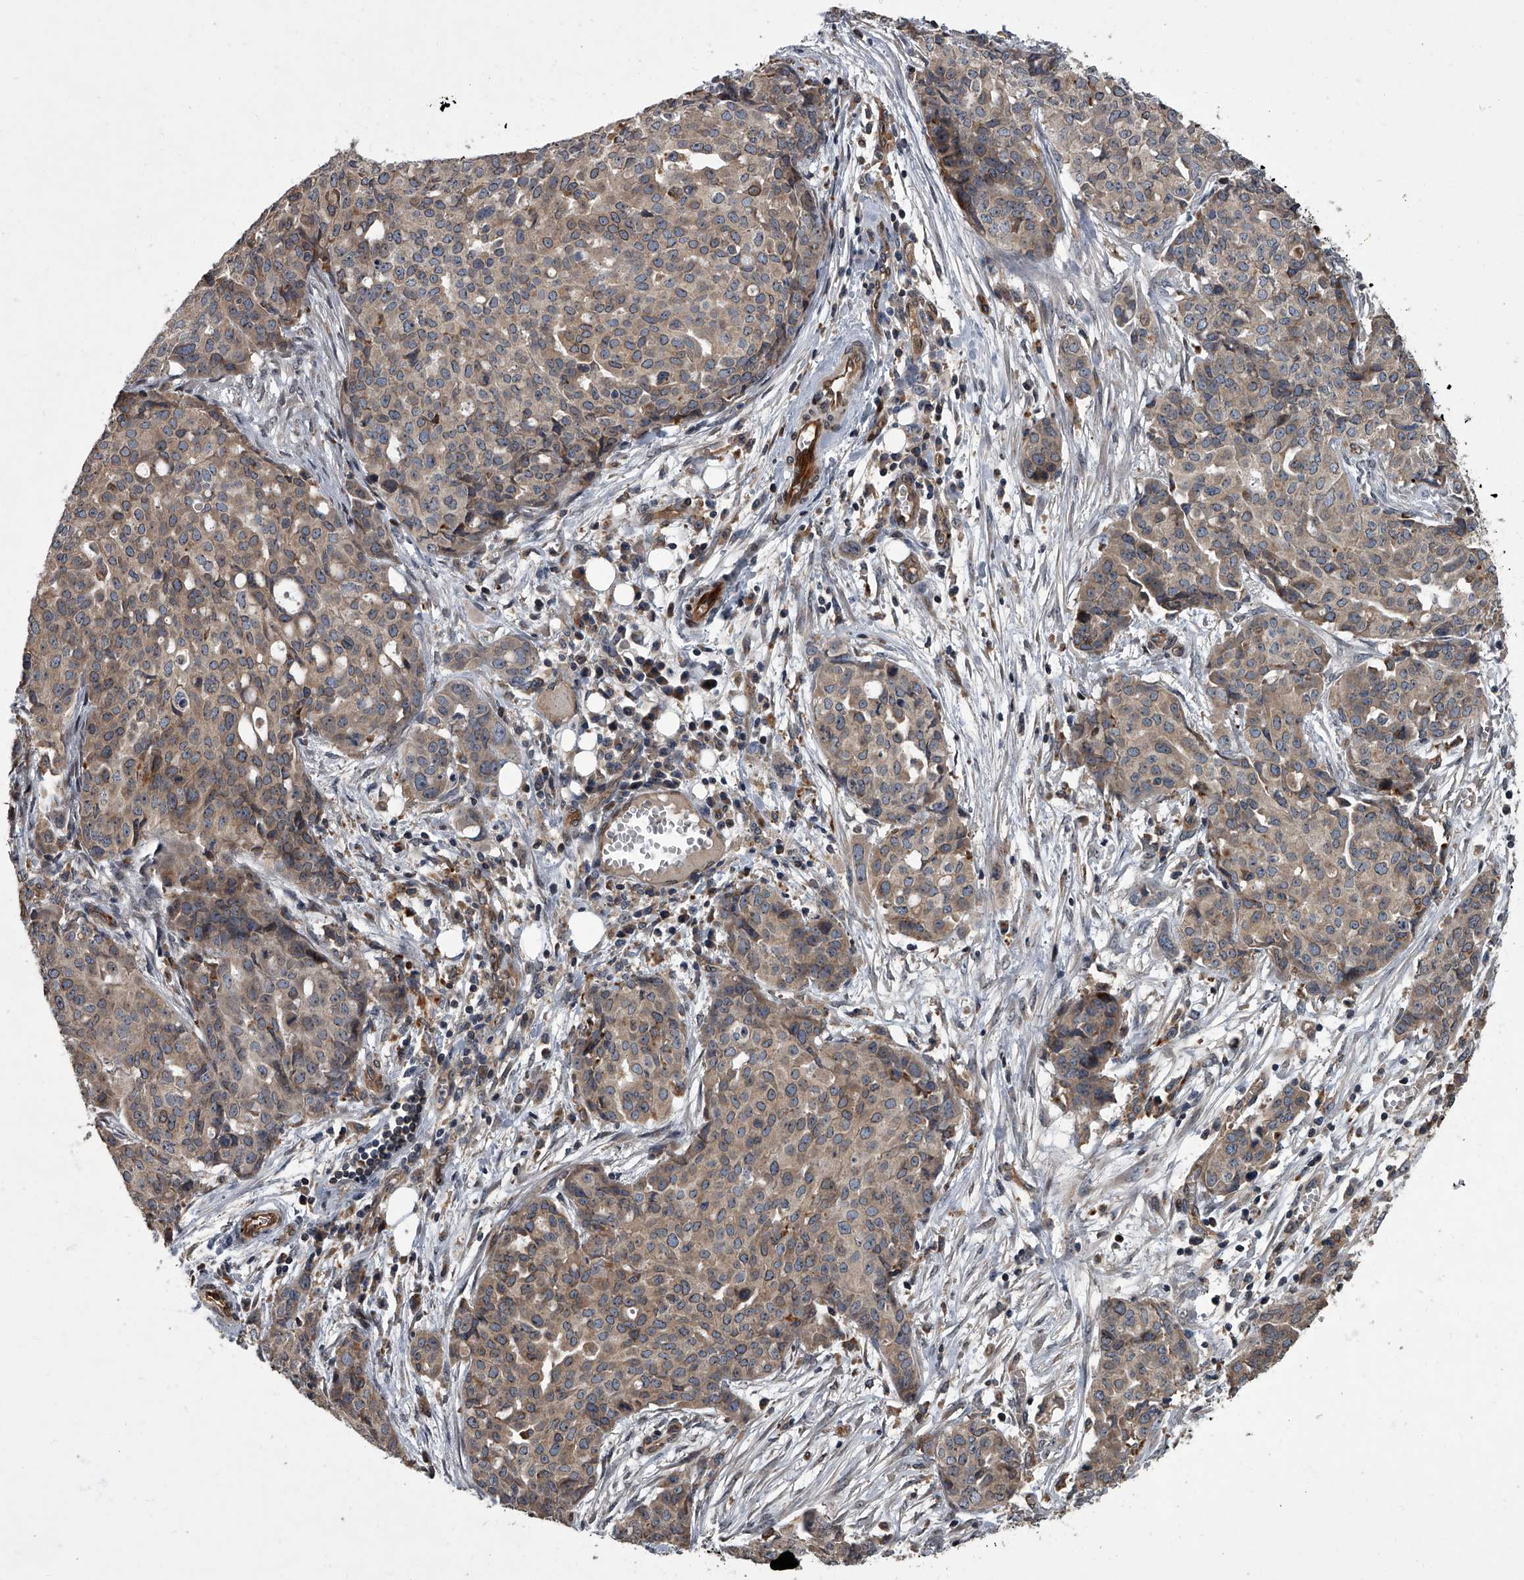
{"staining": {"intensity": "moderate", "quantity": ">75%", "location": "cytoplasmic/membranous,nuclear"}, "tissue": "ovarian cancer", "cell_type": "Tumor cells", "image_type": "cancer", "snomed": [{"axis": "morphology", "description": "Cystadenocarcinoma, serous, NOS"}, {"axis": "topography", "description": "Soft tissue"}, {"axis": "topography", "description": "Ovary"}], "caption": "A histopathology image of human ovarian cancer (serous cystadenocarcinoma) stained for a protein exhibits moderate cytoplasmic/membranous and nuclear brown staining in tumor cells.", "gene": "LRRC8C", "patient": {"sex": "female", "age": 57}}